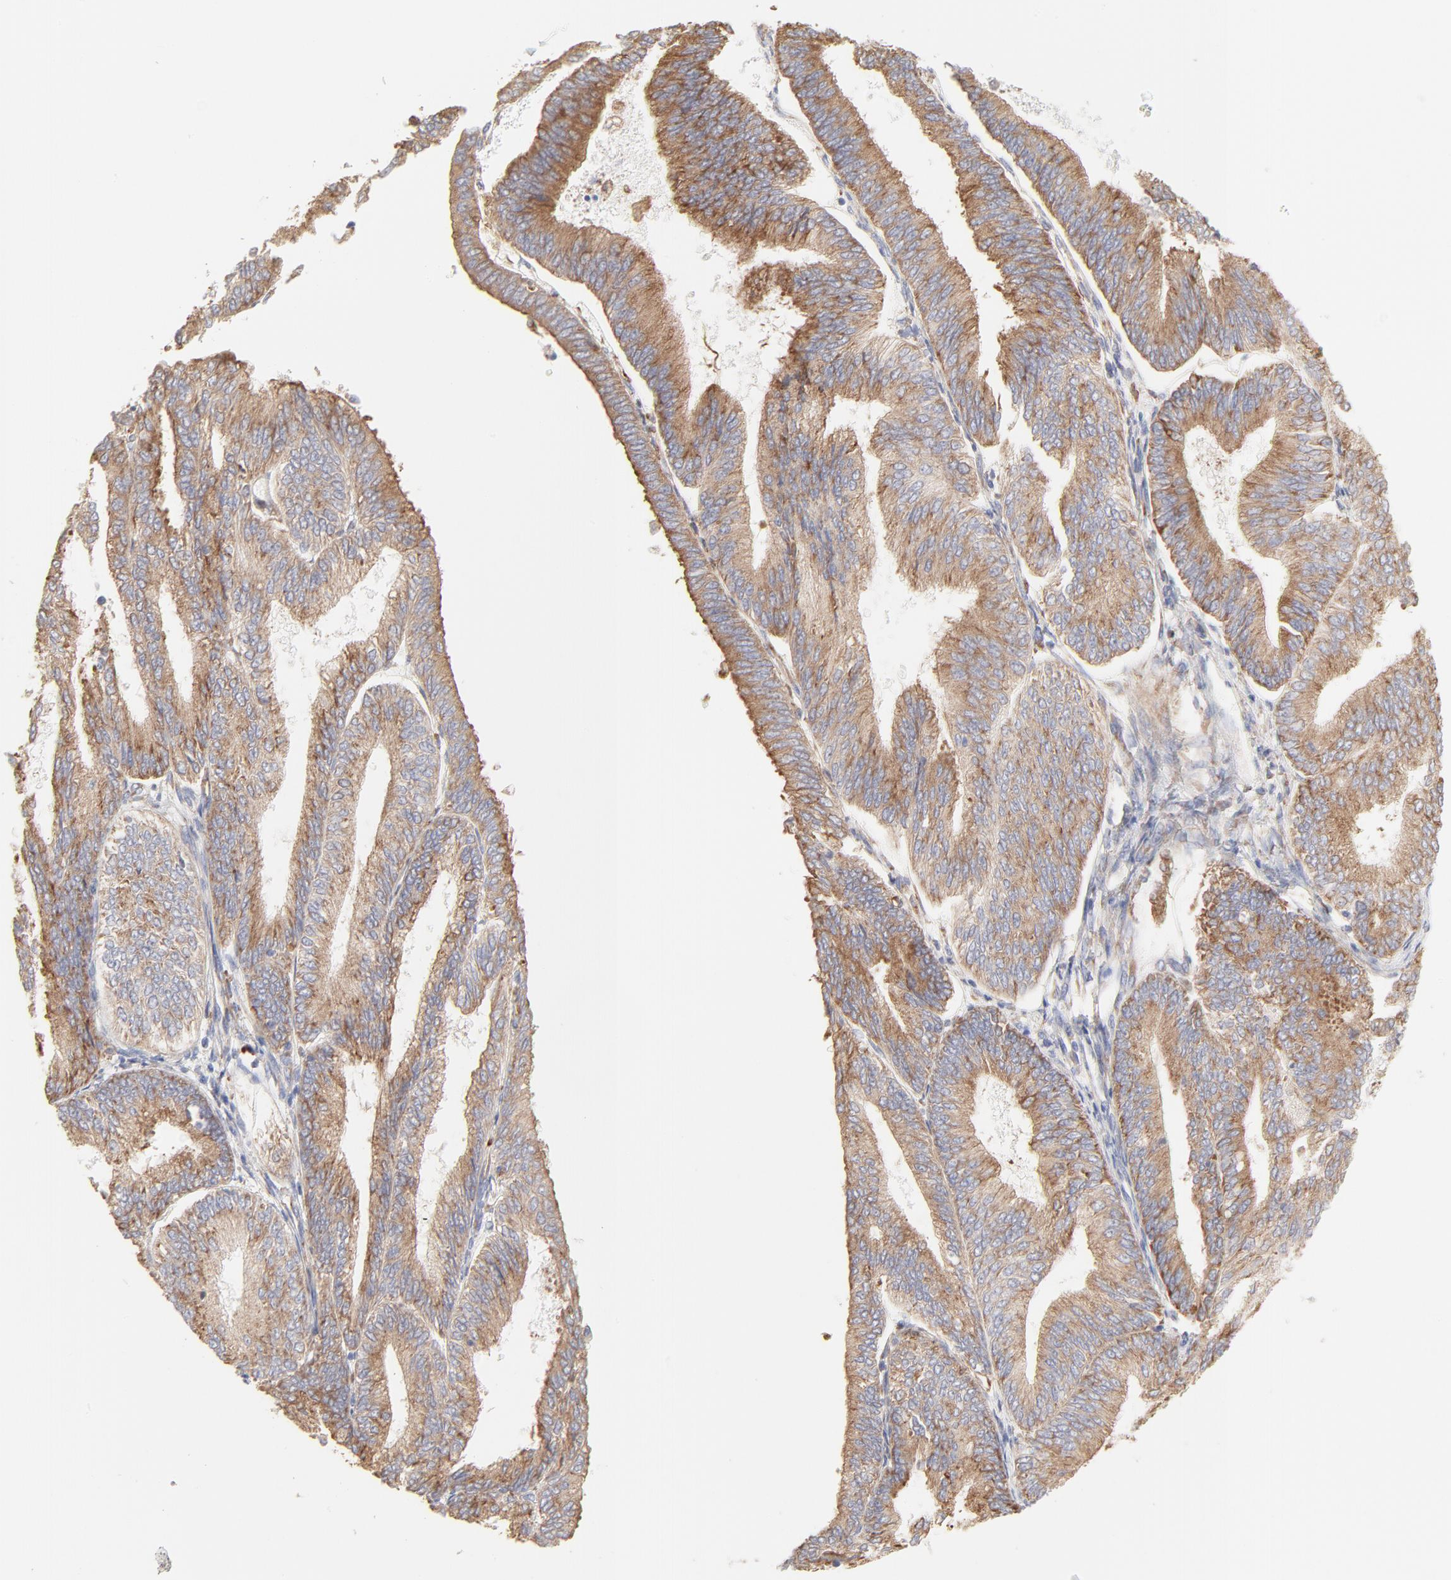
{"staining": {"intensity": "moderate", "quantity": ">75%", "location": "cytoplasmic/membranous"}, "tissue": "endometrial cancer", "cell_type": "Tumor cells", "image_type": "cancer", "snomed": [{"axis": "morphology", "description": "Adenocarcinoma, NOS"}, {"axis": "topography", "description": "Endometrium"}], "caption": "DAB (3,3'-diaminobenzidine) immunohistochemical staining of endometrial adenocarcinoma reveals moderate cytoplasmic/membranous protein expression in approximately >75% of tumor cells.", "gene": "RPS21", "patient": {"sex": "female", "age": 55}}